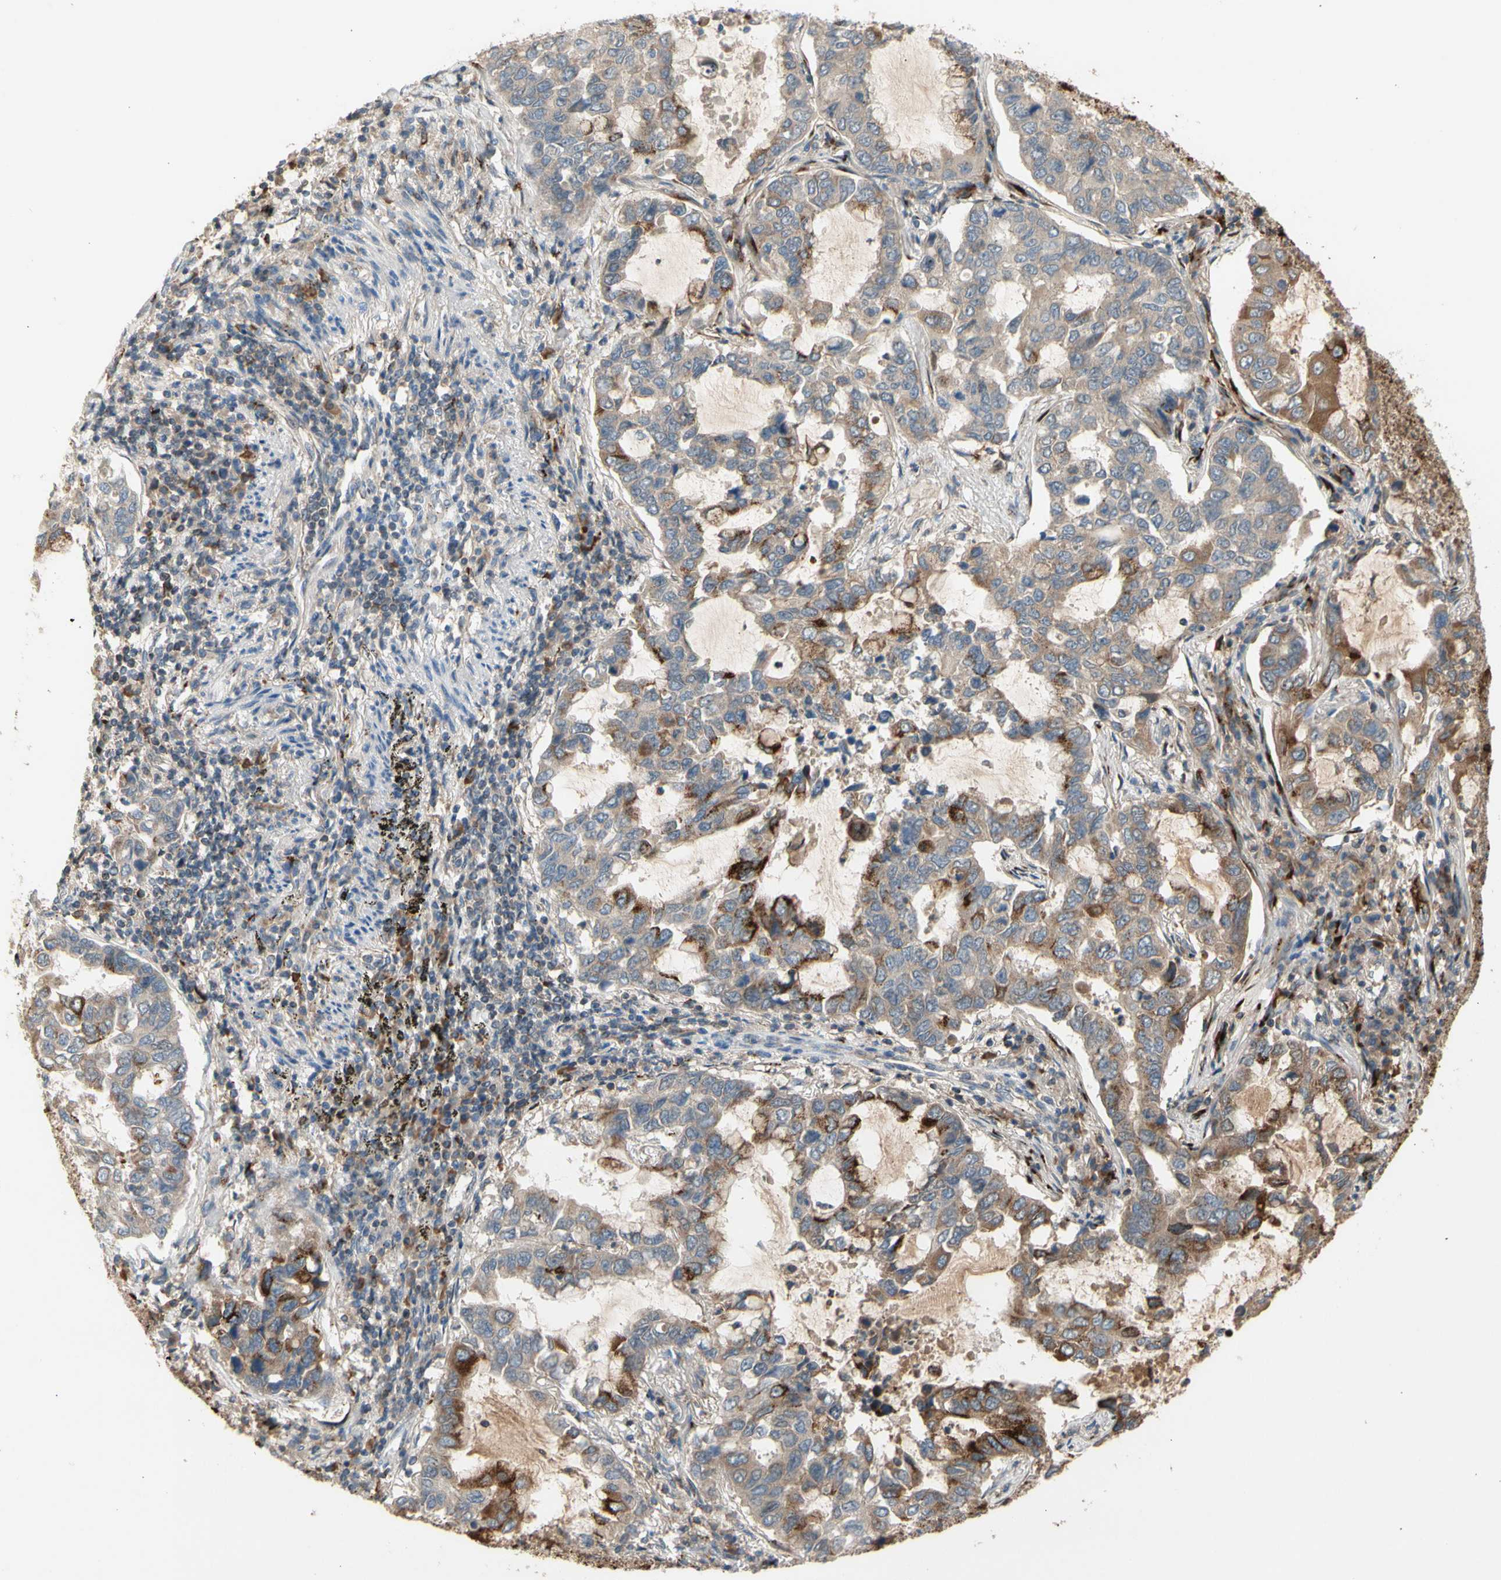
{"staining": {"intensity": "moderate", "quantity": ">75%", "location": "cytoplasmic/membranous"}, "tissue": "lung cancer", "cell_type": "Tumor cells", "image_type": "cancer", "snomed": [{"axis": "morphology", "description": "Adenocarcinoma, NOS"}, {"axis": "topography", "description": "Lung"}], "caption": "This micrograph reveals immunohistochemistry (IHC) staining of human lung cancer (adenocarcinoma), with medium moderate cytoplasmic/membranous positivity in approximately >75% of tumor cells.", "gene": "GALNT5", "patient": {"sex": "male", "age": 64}}